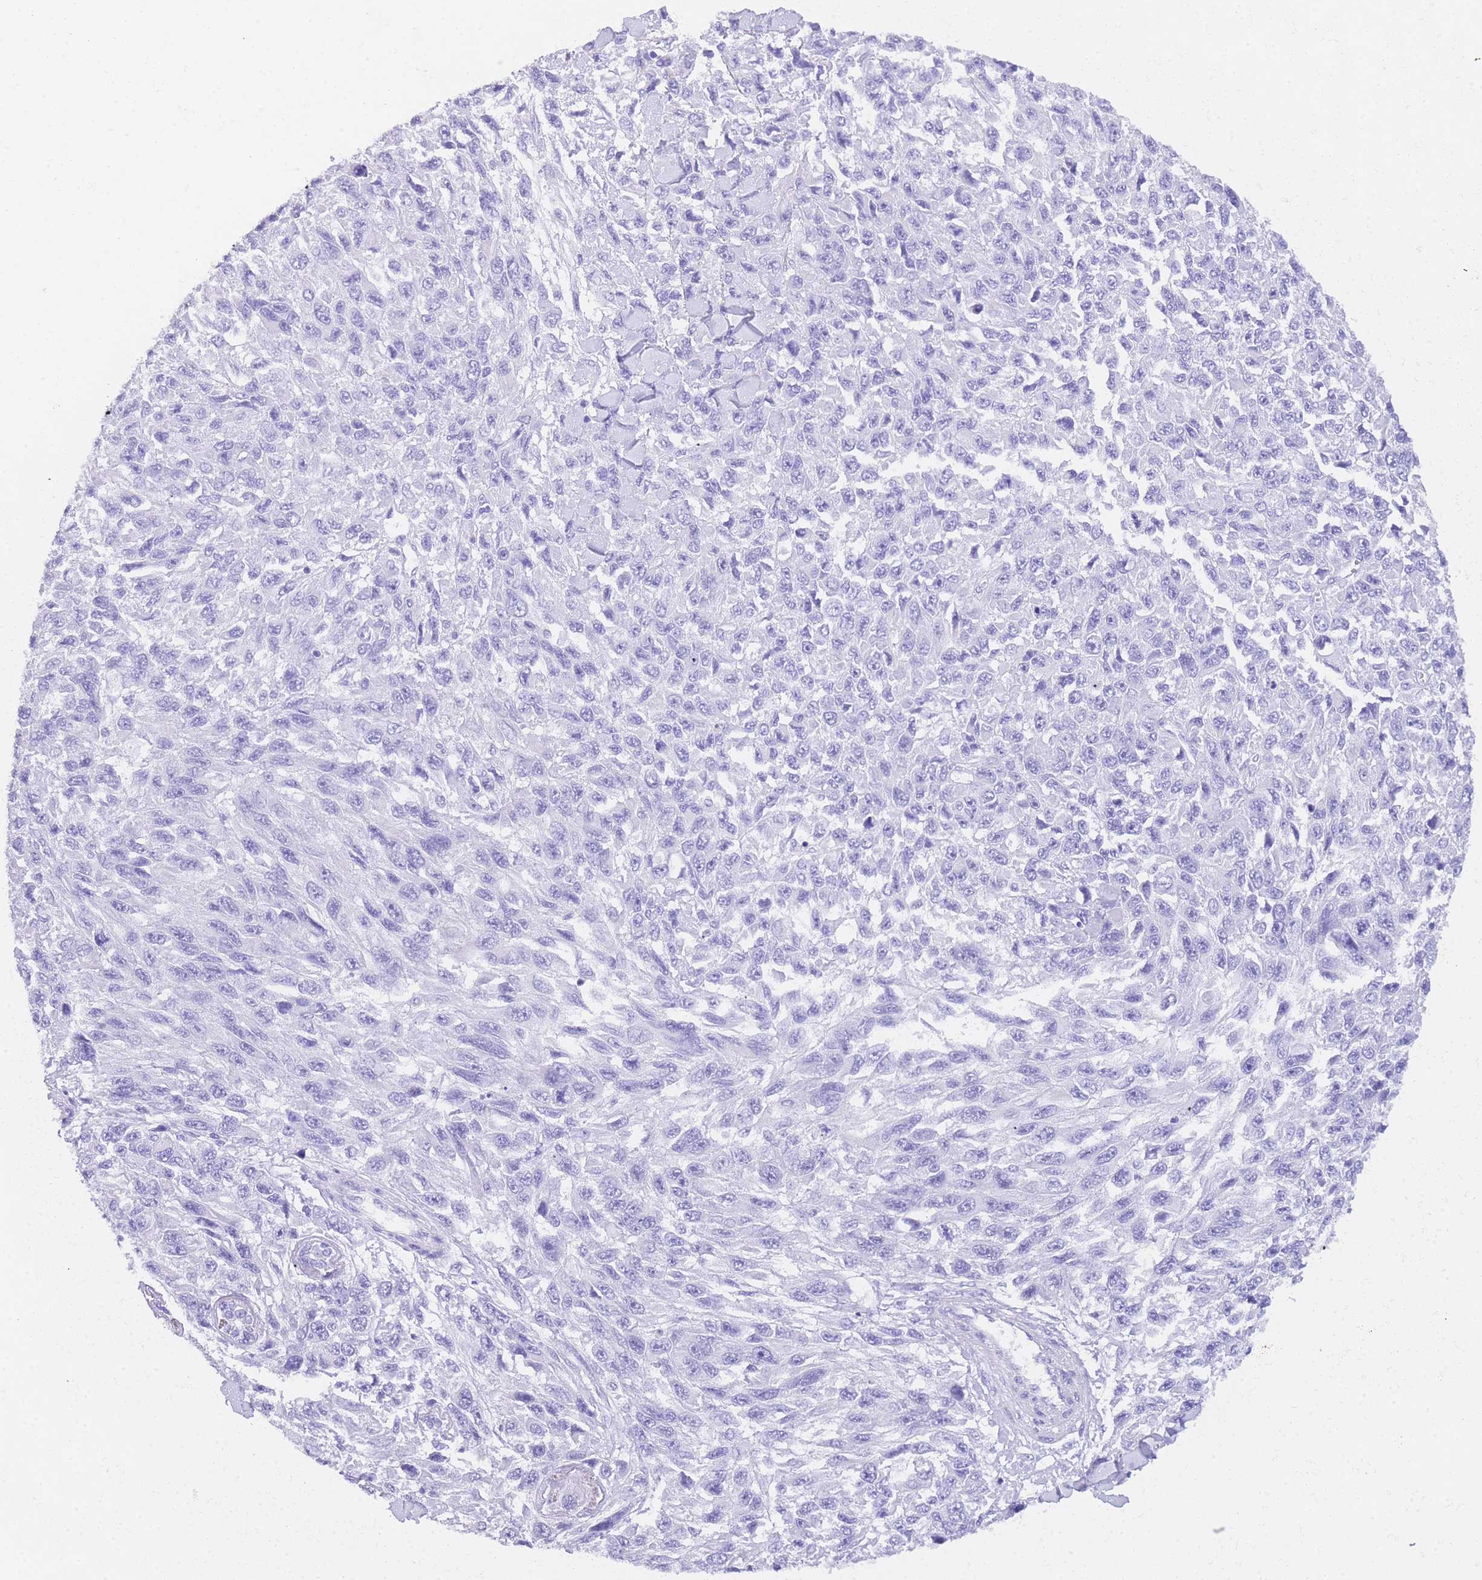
{"staining": {"intensity": "negative", "quantity": "none", "location": "none"}, "tissue": "melanoma", "cell_type": "Tumor cells", "image_type": "cancer", "snomed": [{"axis": "morphology", "description": "Malignant melanoma, NOS"}, {"axis": "topography", "description": "Skin"}], "caption": "IHC photomicrograph of neoplastic tissue: human melanoma stained with DAB (3,3'-diaminobenzidine) shows no significant protein expression in tumor cells. The staining is performed using DAB (3,3'-diaminobenzidine) brown chromogen with nuclei counter-stained in using hematoxylin.", "gene": "NKD2", "patient": {"sex": "female", "age": 96}}